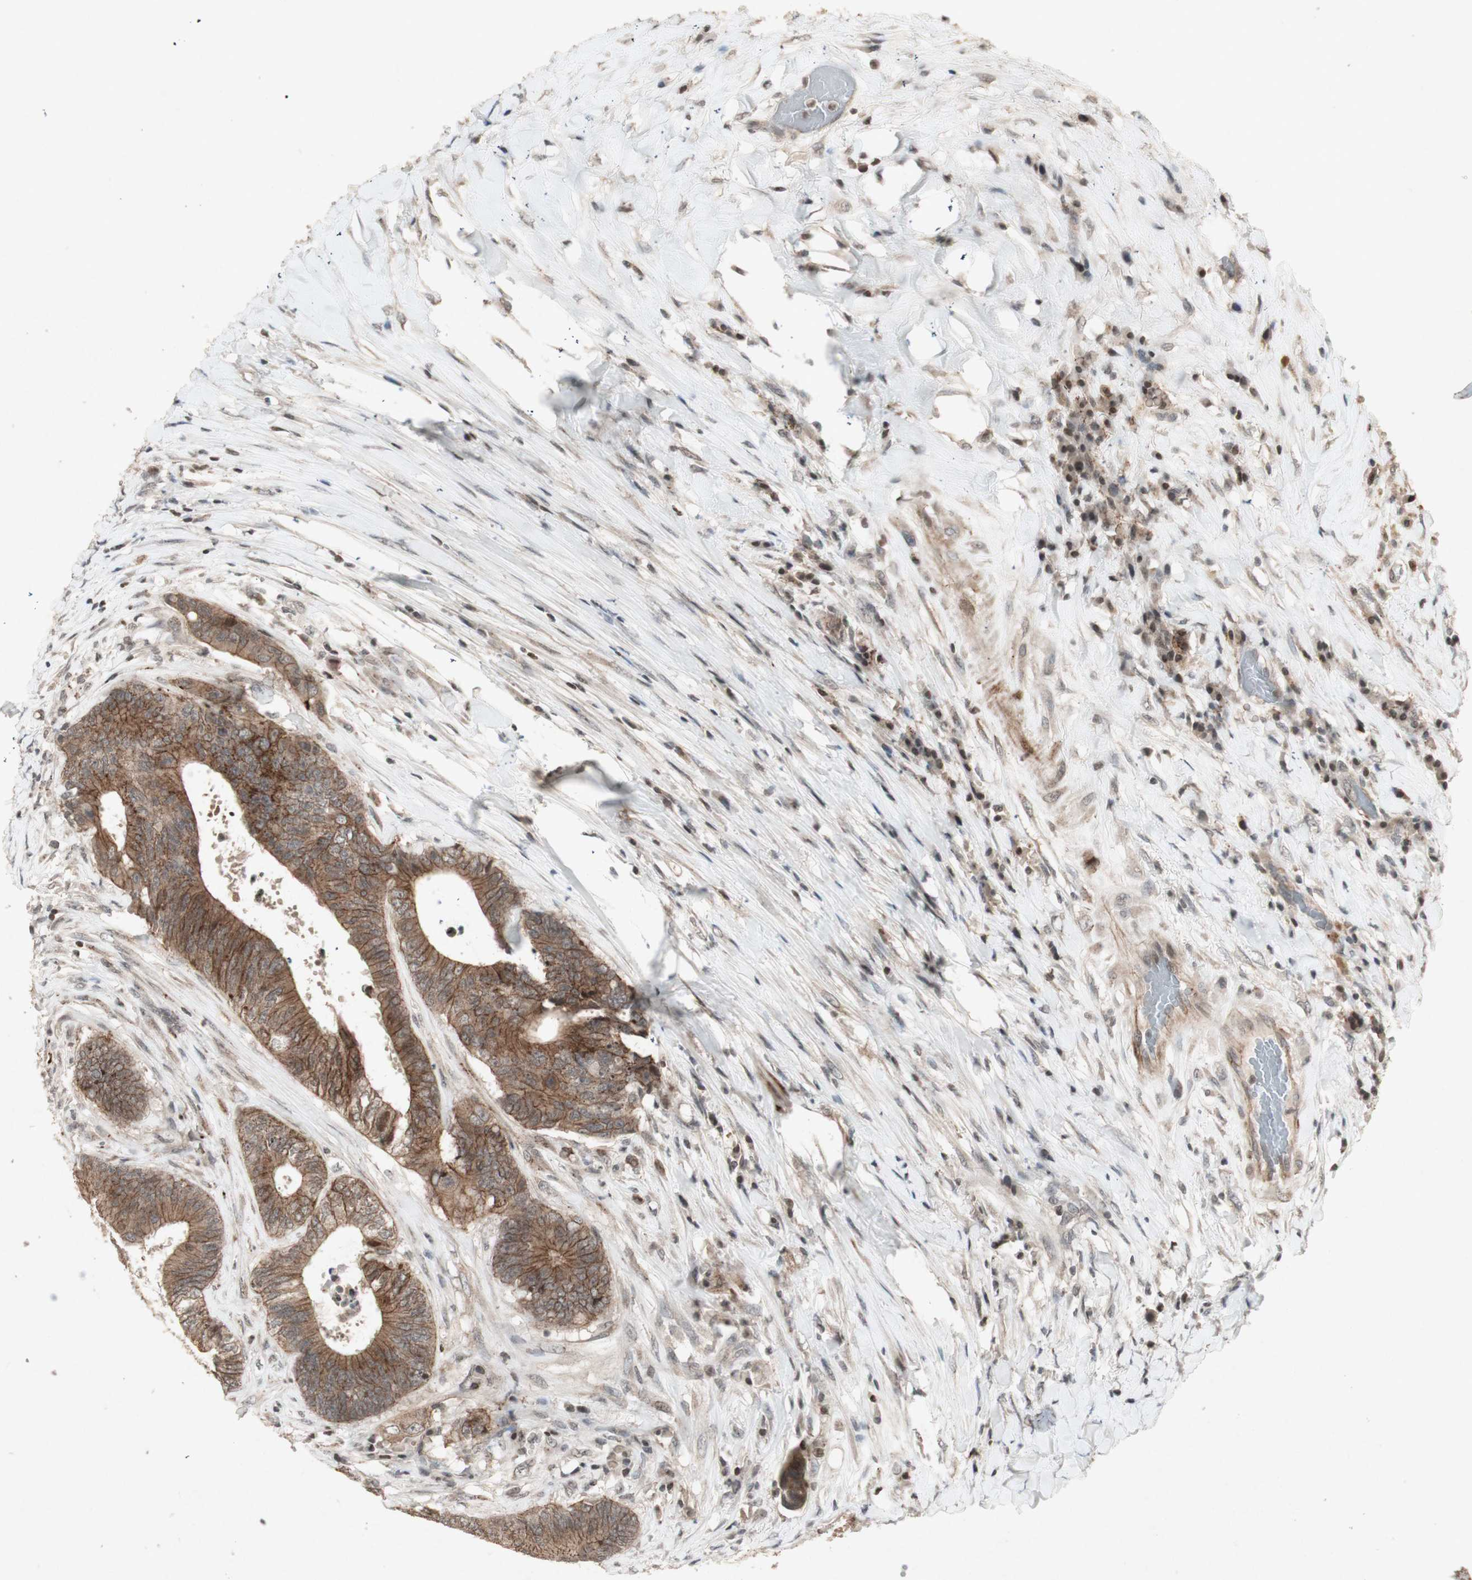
{"staining": {"intensity": "moderate", "quantity": ">75%", "location": "cytoplasmic/membranous"}, "tissue": "colorectal cancer", "cell_type": "Tumor cells", "image_type": "cancer", "snomed": [{"axis": "morphology", "description": "Adenocarcinoma, NOS"}, {"axis": "topography", "description": "Rectum"}], "caption": "A medium amount of moderate cytoplasmic/membranous positivity is appreciated in about >75% of tumor cells in colorectal cancer tissue.", "gene": "PLXNA1", "patient": {"sex": "male", "age": 72}}